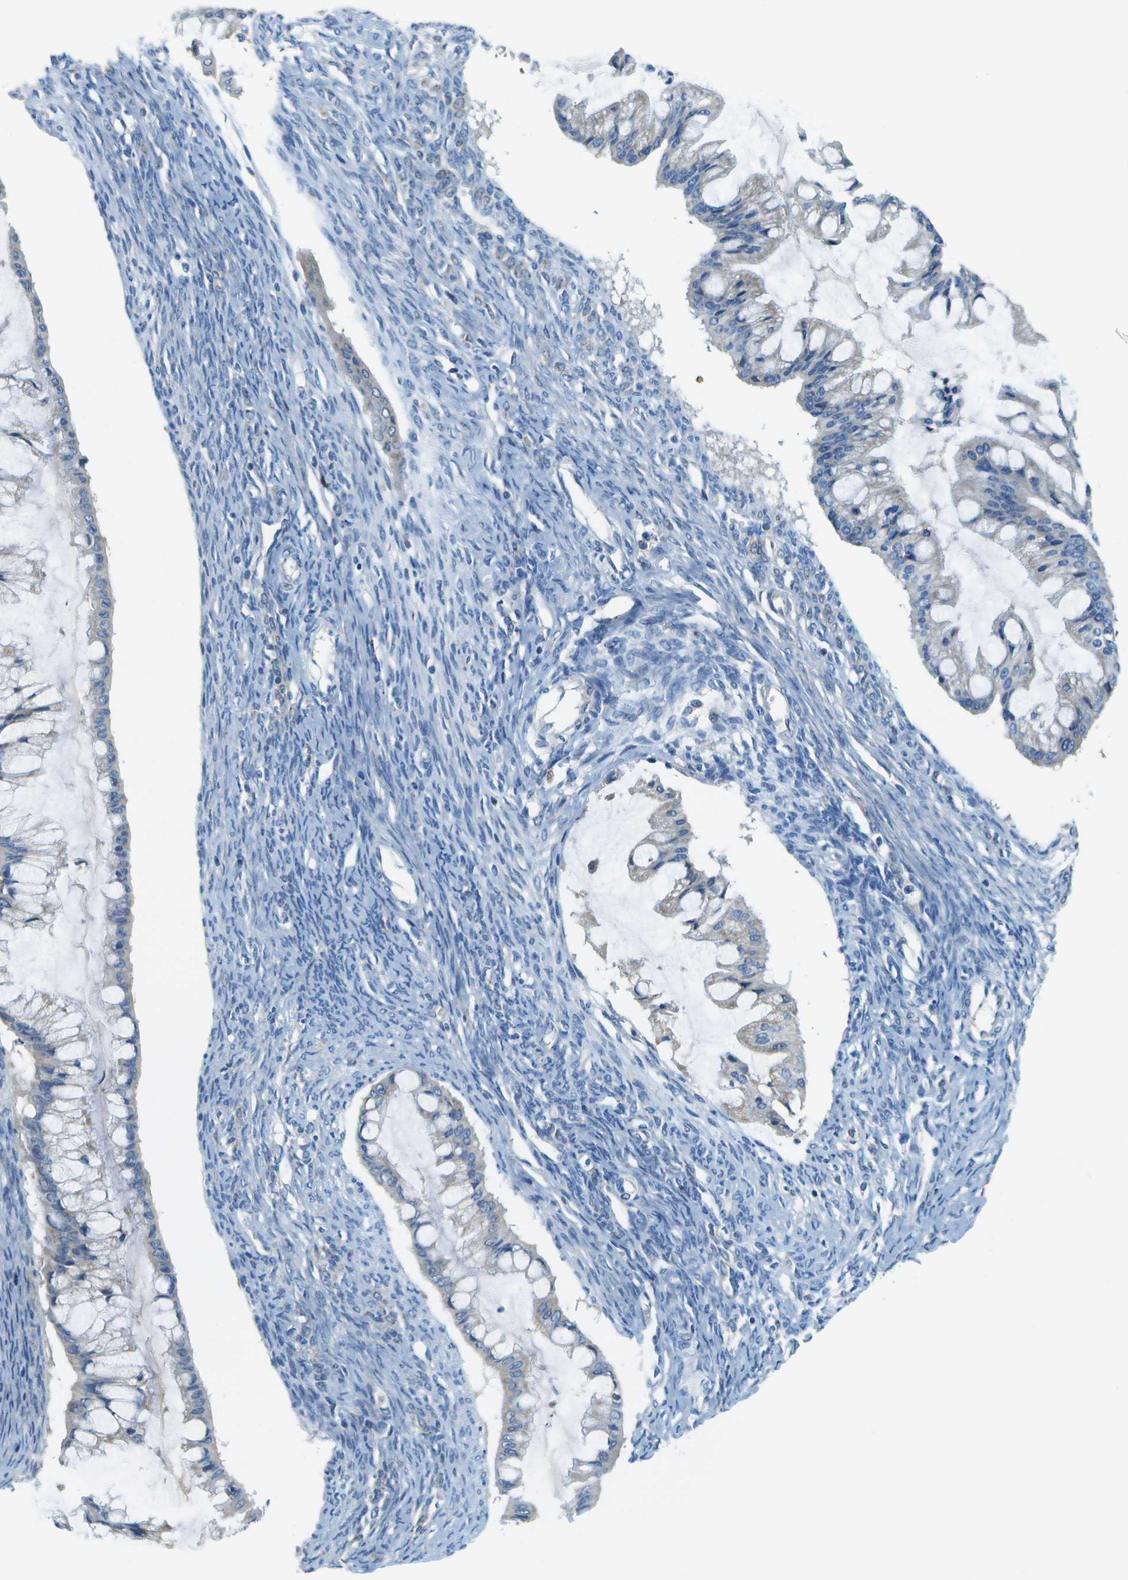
{"staining": {"intensity": "negative", "quantity": "none", "location": "none"}, "tissue": "ovarian cancer", "cell_type": "Tumor cells", "image_type": "cancer", "snomed": [{"axis": "morphology", "description": "Cystadenocarcinoma, mucinous, NOS"}, {"axis": "topography", "description": "Ovary"}], "caption": "Image shows no significant protein positivity in tumor cells of ovarian cancer (mucinous cystadenocarcinoma). The staining was performed using DAB (3,3'-diaminobenzidine) to visualize the protein expression in brown, while the nuclei were stained in blue with hematoxylin (Magnification: 20x).", "gene": "PTGIS", "patient": {"sex": "female", "age": 73}}